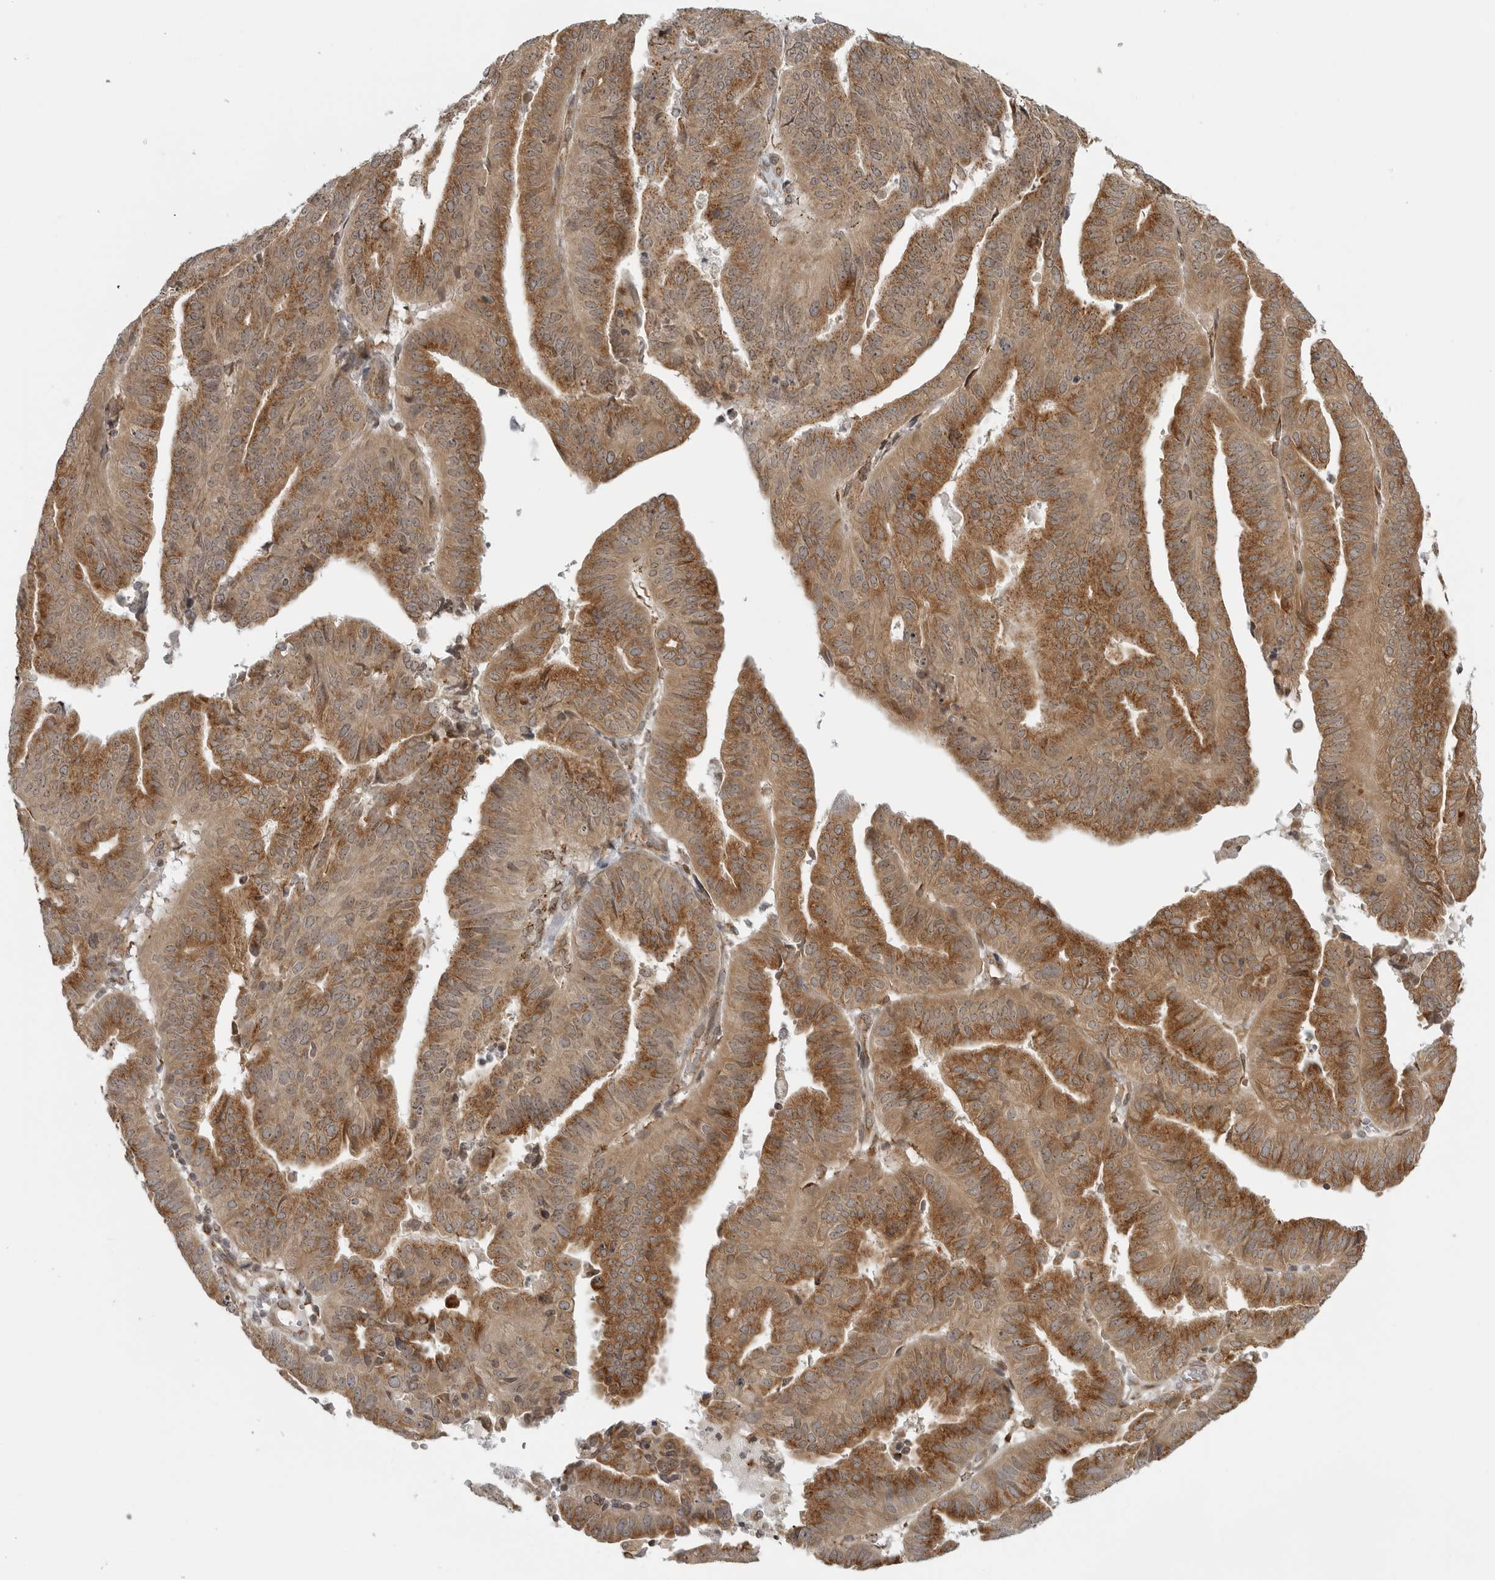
{"staining": {"intensity": "moderate", "quantity": ">75%", "location": "cytoplasmic/membranous"}, "tissue": "endometrial cancer", "cell_type": "Tumor cells", "image_type": "cancer", "snomed": [{"axis": "morphology", "description": "Adenocarcinoma, NOS"}, {"axis": "topography", "description": "Uterus"}], "caption": "Adenocarcinoma (endometrial) stained for a protein shows moderate cytoplasmic/membranous positivity in tumor cells.", "gene": "COPA", "patient": {"sex": "female", "age": 77}}